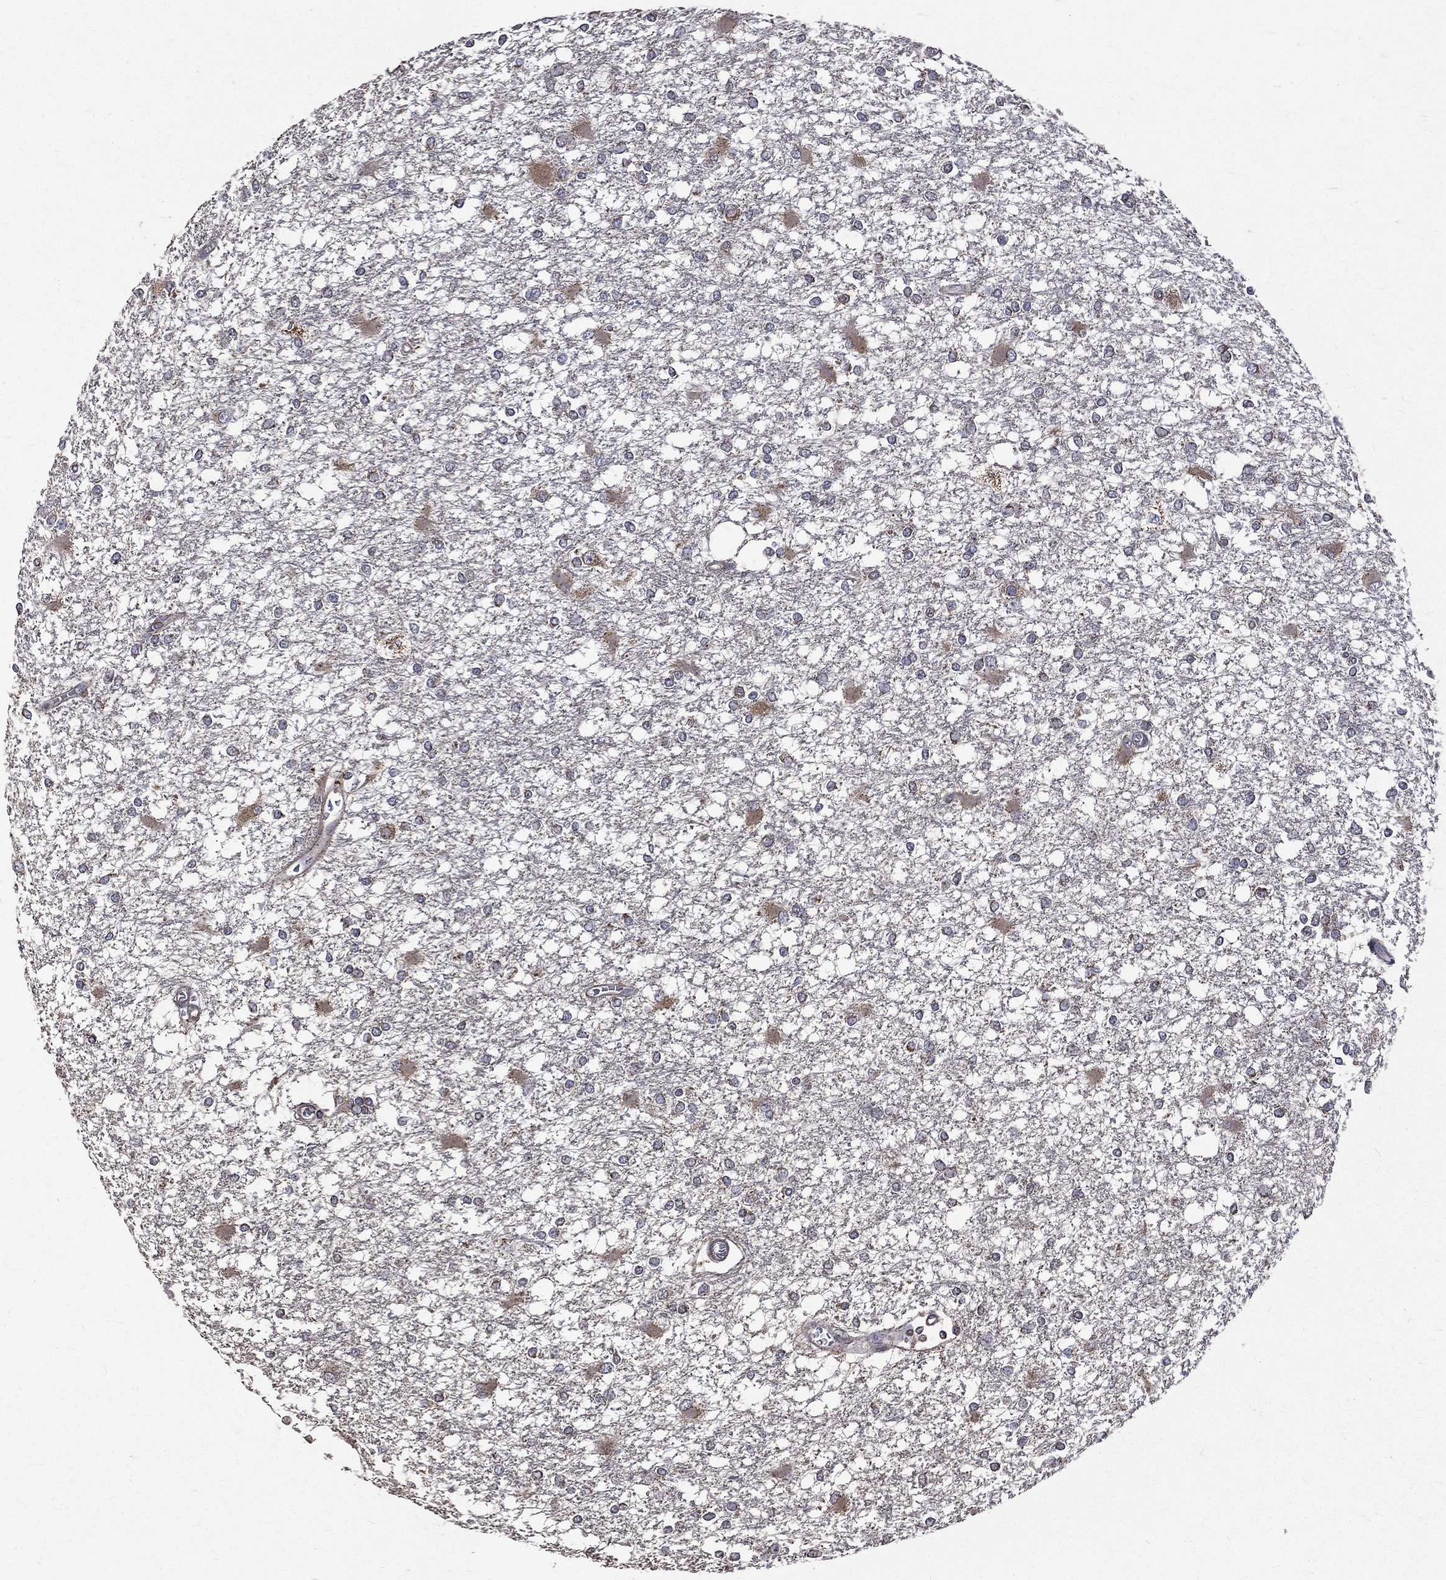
{"staining": {"intensity": "weak", "quantity": "<25%", "location": "cytoplasmic/membranous"}, "tissue": "glioma", "cell_type": "Tumor cells", "image_type": "cancer", "snomed": [{"axis": "morphology", "description": "Glioma, malignant, High grade"}, {"axis": "topography", "description": "Cerebral cortex"}], "caption": "This histopathology image is of malignant glioma (high-grade) stained with immunohistochemistry (IHC) to label a protein in brown with the nuclei are counter-stained blue. There is no staining in tumor cells. (Stains: DAB immunohistochemistry with hematoxylin counter stain, Microscopy: brightfield microscopy at high magnification).", "gene": "RPGR", "patient": {"sex": "male", "age": 79}}